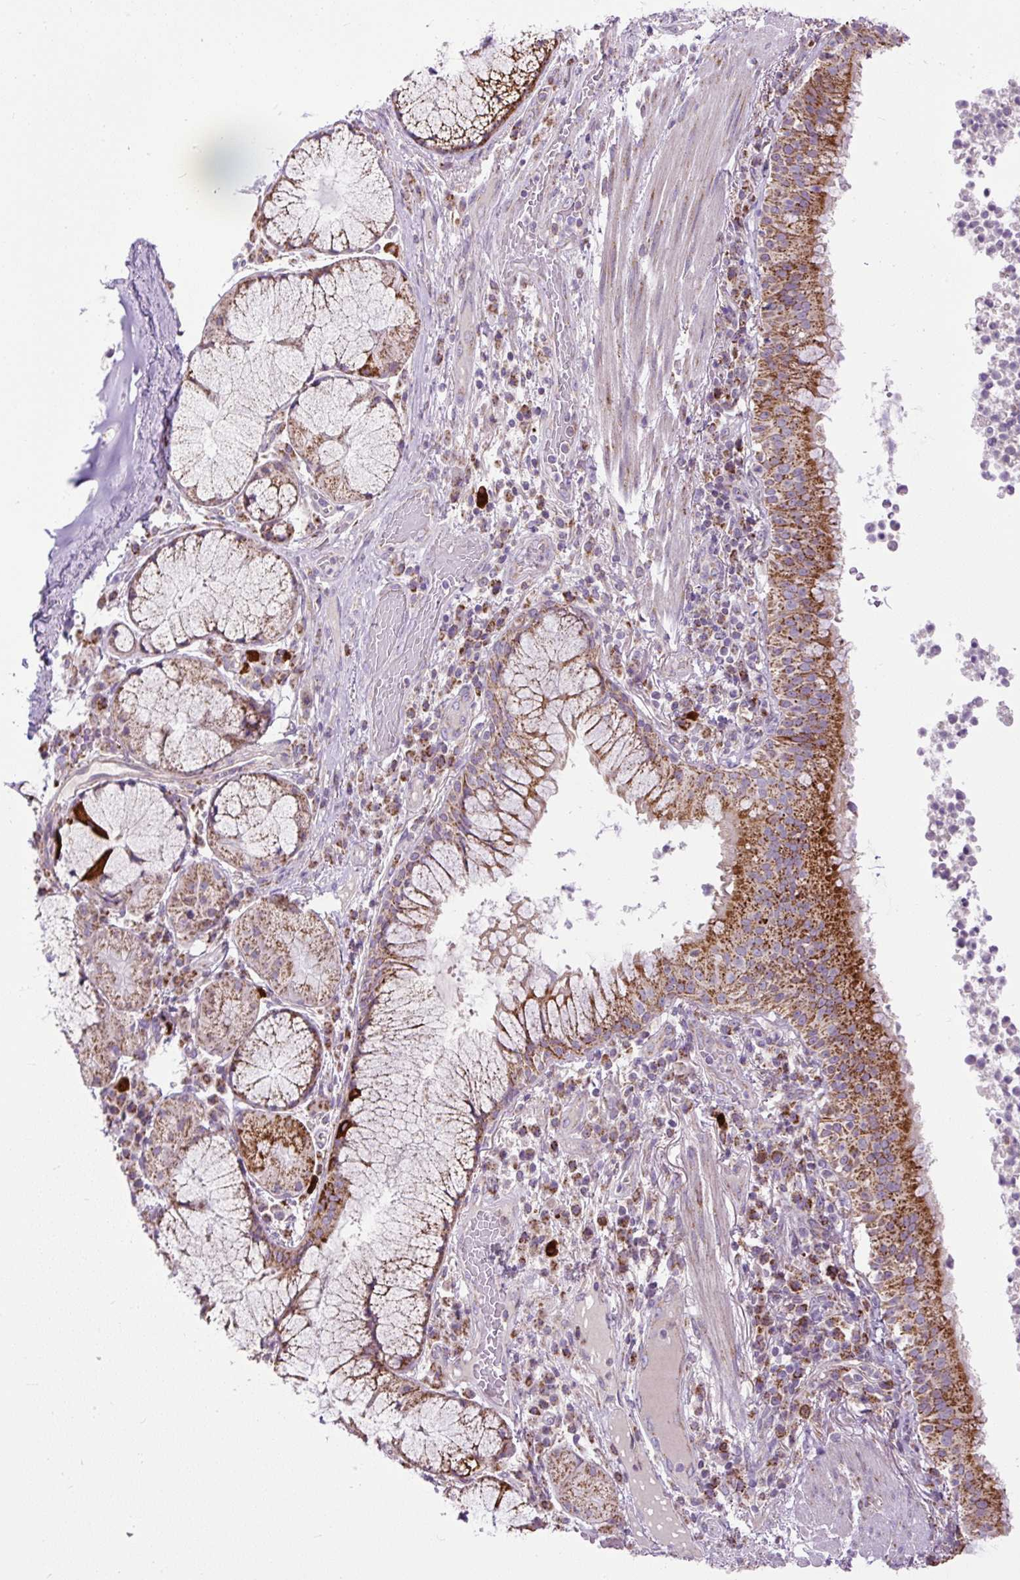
{"staining": {"intensity": "strong", "quantity": ">75%", "location": "cytoplasmic/membranous"}, "tissue": "bronchus", "cell_type": "Respiratory epithelial cells", "image_type": "normal", "snomed": [{"axis": "morphology", "description": "Normal tissue, NOS"}, {"axis": "topography", "description": "Cartilage tissue"}, {"axis": "topography", "description": "Bronchus"}], "caption": "Immunohistochemical staining of benign human bronchus reveals high levels of strong cytoplasmic/membranous expression in about >75% of respiratory epithelial cells. (DAB = brown stain, brightfield microscopy at high magnification).", "gene": "TM2D3", "patient": {"sex": "male", "age": 56}}